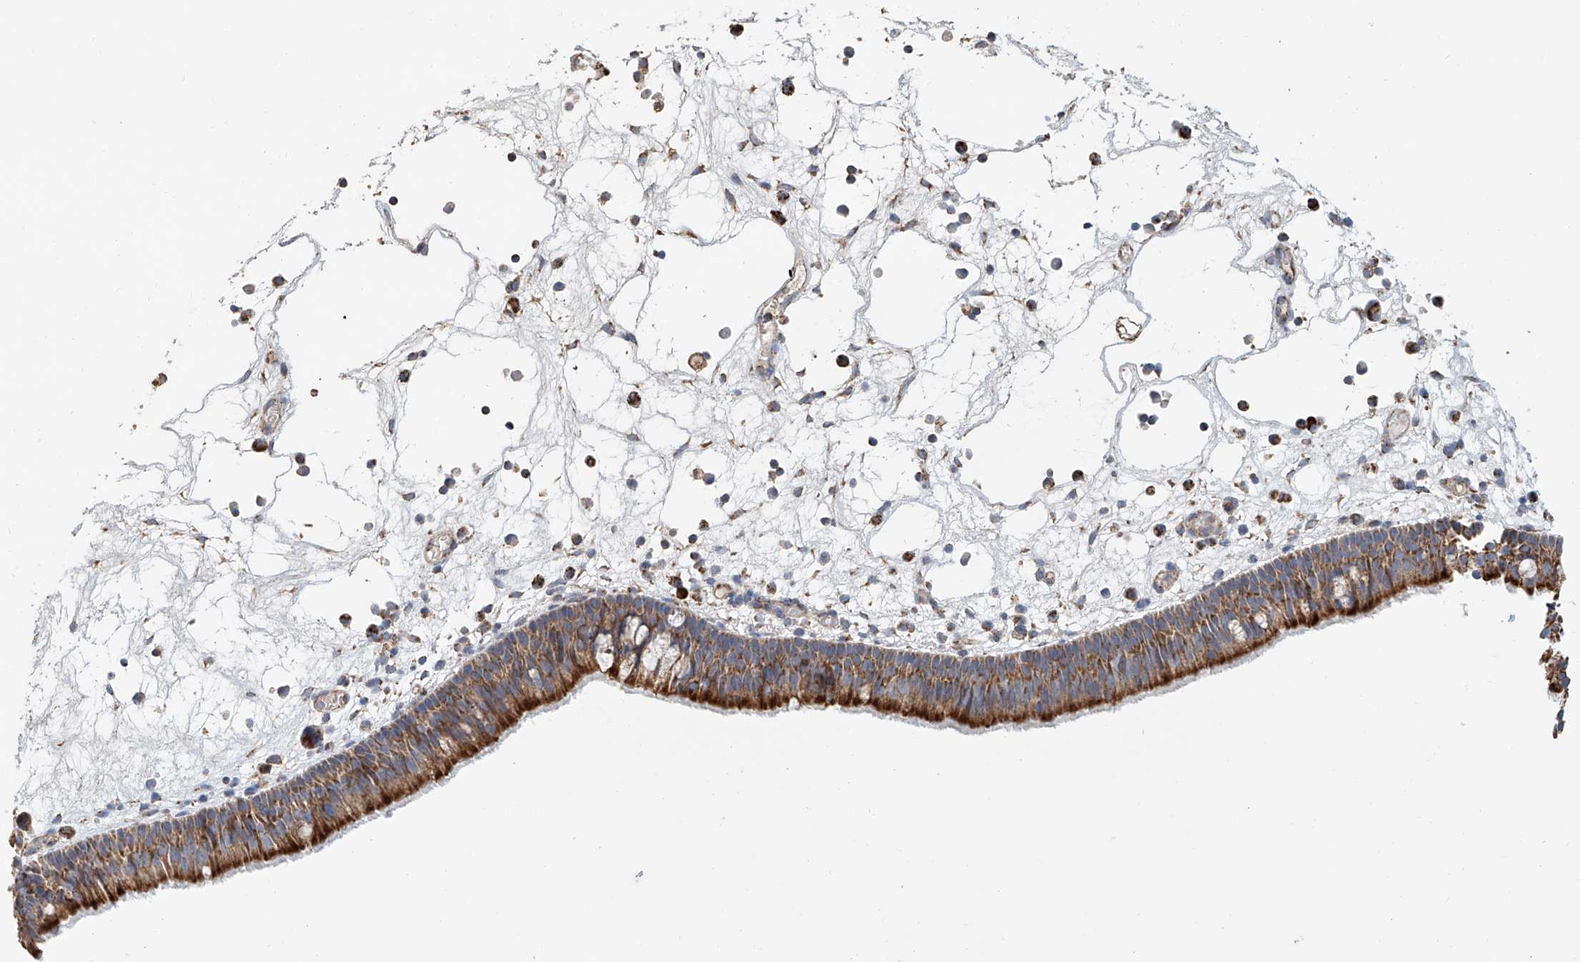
{"staining": {"intensity": "strong", "quantity": ">75%", "location": "cytoplasmic/membranous"}, "tissue": "nasopharynx", "cell_type": "Respiratory epithelial cells", "image_type": "normal", "snomed": [{"axis": "morphology", "description": "Normal tissue, NOS"}, {"axis": "morphology", "description": "Inflammation, NOS"}, {"axis": "morphology", "description": "Malignant melanoma, Metastatic site"}, {"axis": "topography", "description": "Nasopharynx"}], "caption": "A high amount of strong cytoplasmic/membranous expression is present in about >75% of respiratory epithelial cells in benign nasopharynx. Using DAB (brown) and hematoxylin (blue) stains, captured at high magnification using brightfield microscopy.", "gene": "MCL1", "patient": {"sex": "male", "age": 70}}